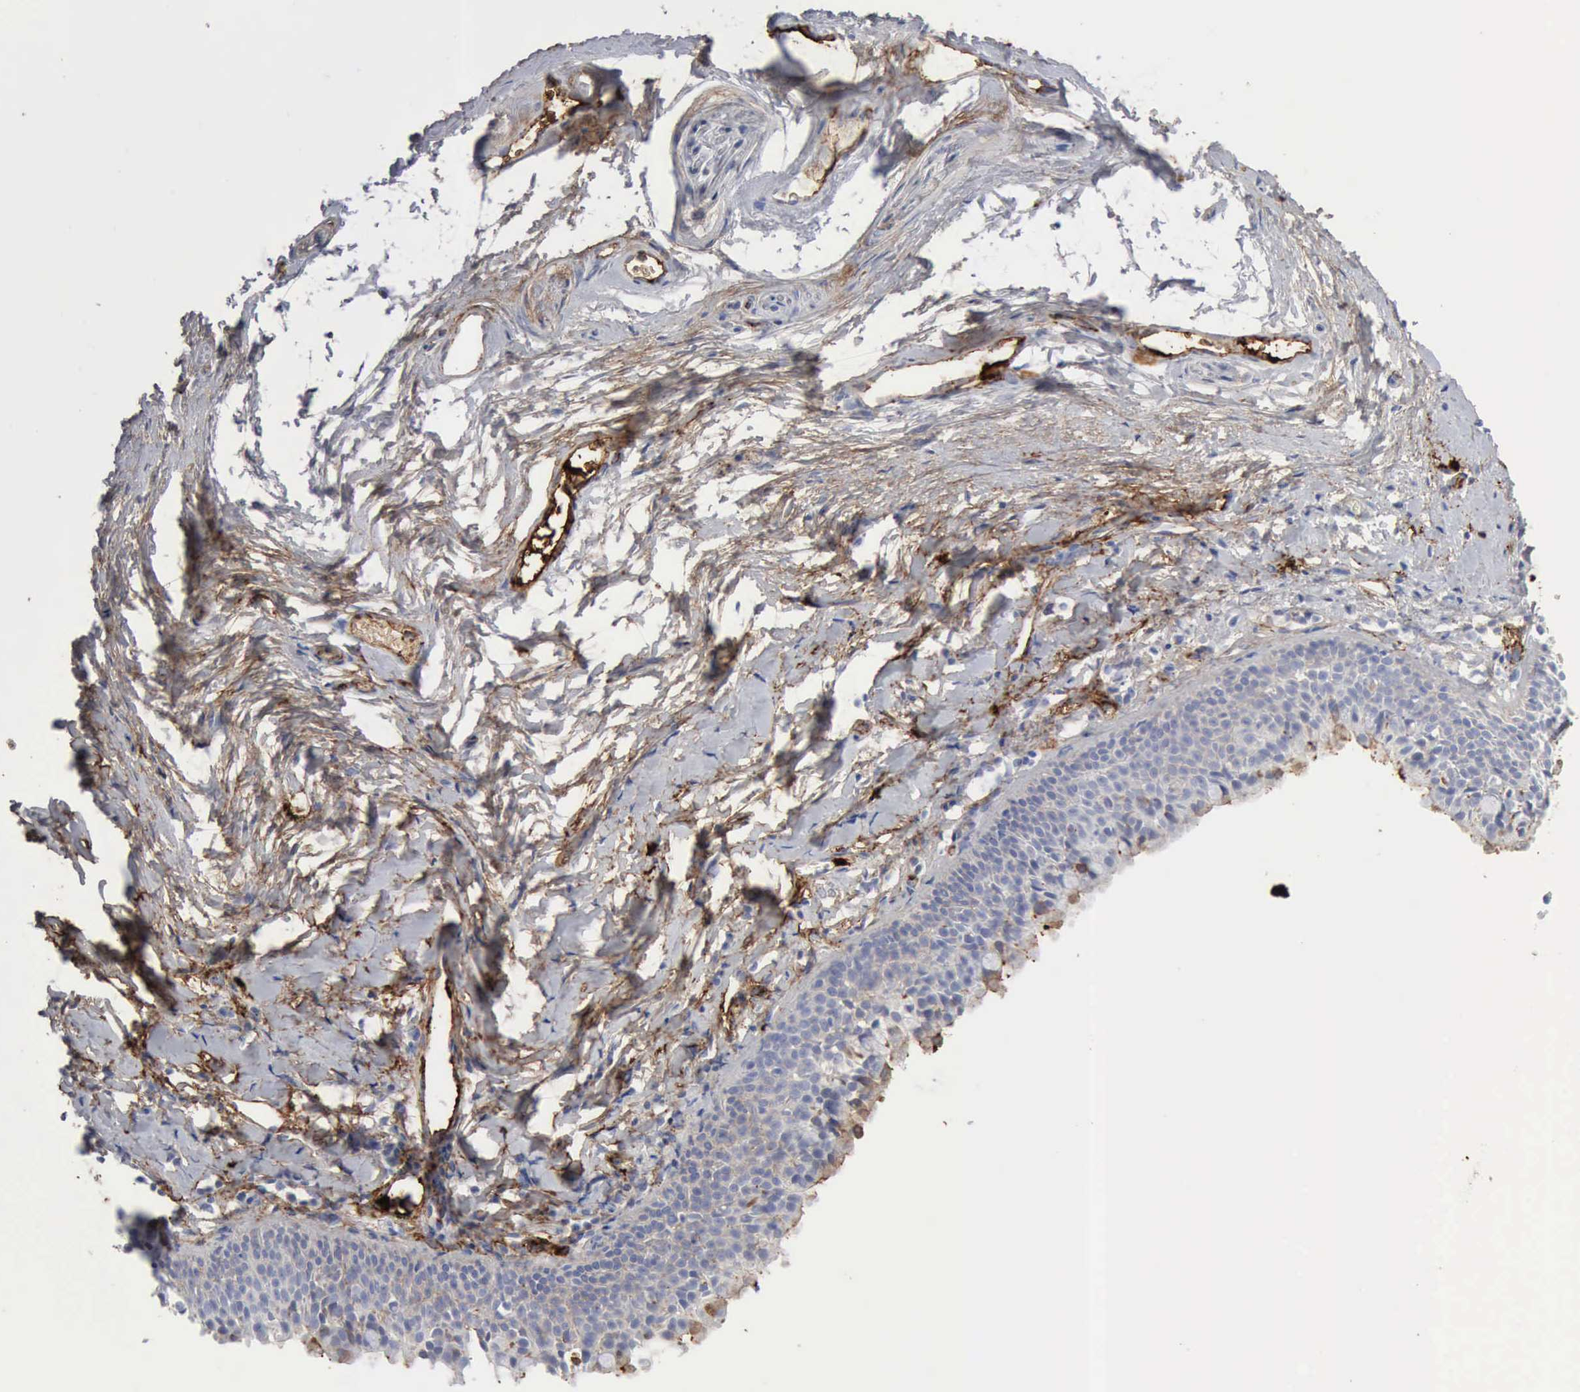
{"staining": {"intensity": "negative", "quantity": "none", "location": "none"}, "tissue": "nasopharynx", "cell_type": "Respiratory epithelial cells", "image_type": "normal", "snomed": [{"axis": "morphology", "description": "Normal tissue, NOS"}, {"axis": "morphology", "description": "Inflammation, NOS"}, {"axis": "morphology", "description": "Malignant melanoma, Metastatic site"}, {"axis": "topography", "description": "Nasopharynx"}], "caption": "High power microscopy image of an immunohistochemistry (IHC) histopathology image of benign nasopharynx, revealing no significant positivity in respiratory epithelial cells. Brightfield microscopy of IHC stained with DAB (3,3'-diaminobenzidine) (brown) and hematoxylin (blue), captured at high magnification.", "gene": "C4BPA", "patient": {"sex": "female", "age": 55}}